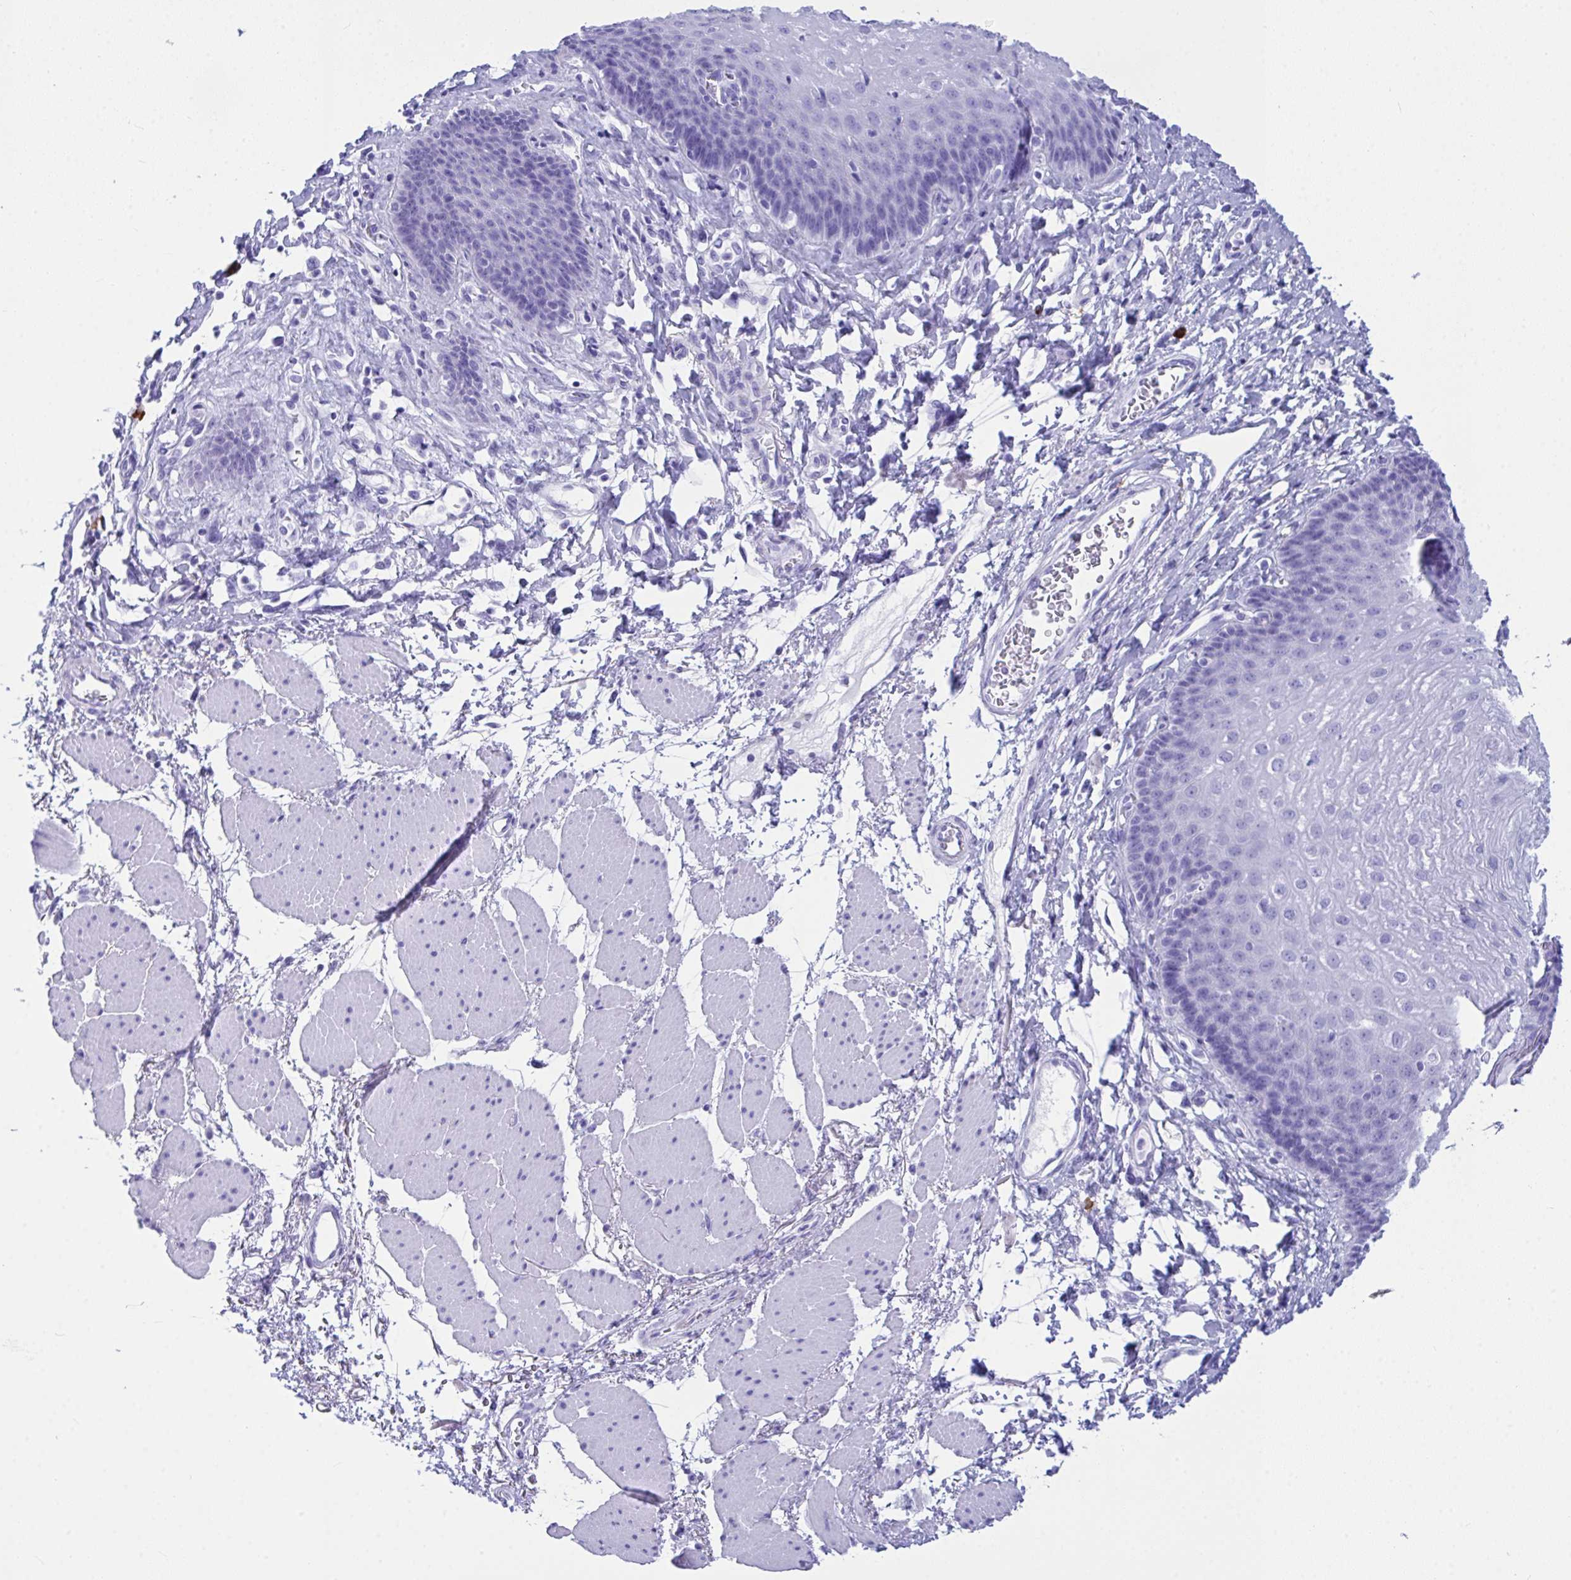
{"staining": {"intensity": "negative", "quantity": "none", "location": "none"}, "tissue": "esophagus", "cell_type": "Squamous epithelial cells", "image_type": "normal", "snomed": [{"axis": "morphology", "description": "Normal tissue, NOS"}, {"axis": "topography", "description": "Esophagus"}], "caption": "Image shows no protein expression in squamous epithelial cells of benign esophagus. (Brightfield microscopy of DAB IHC at high magnification).", "gene": "BEST4", "patient": {"sex": "female", "age": 81}}